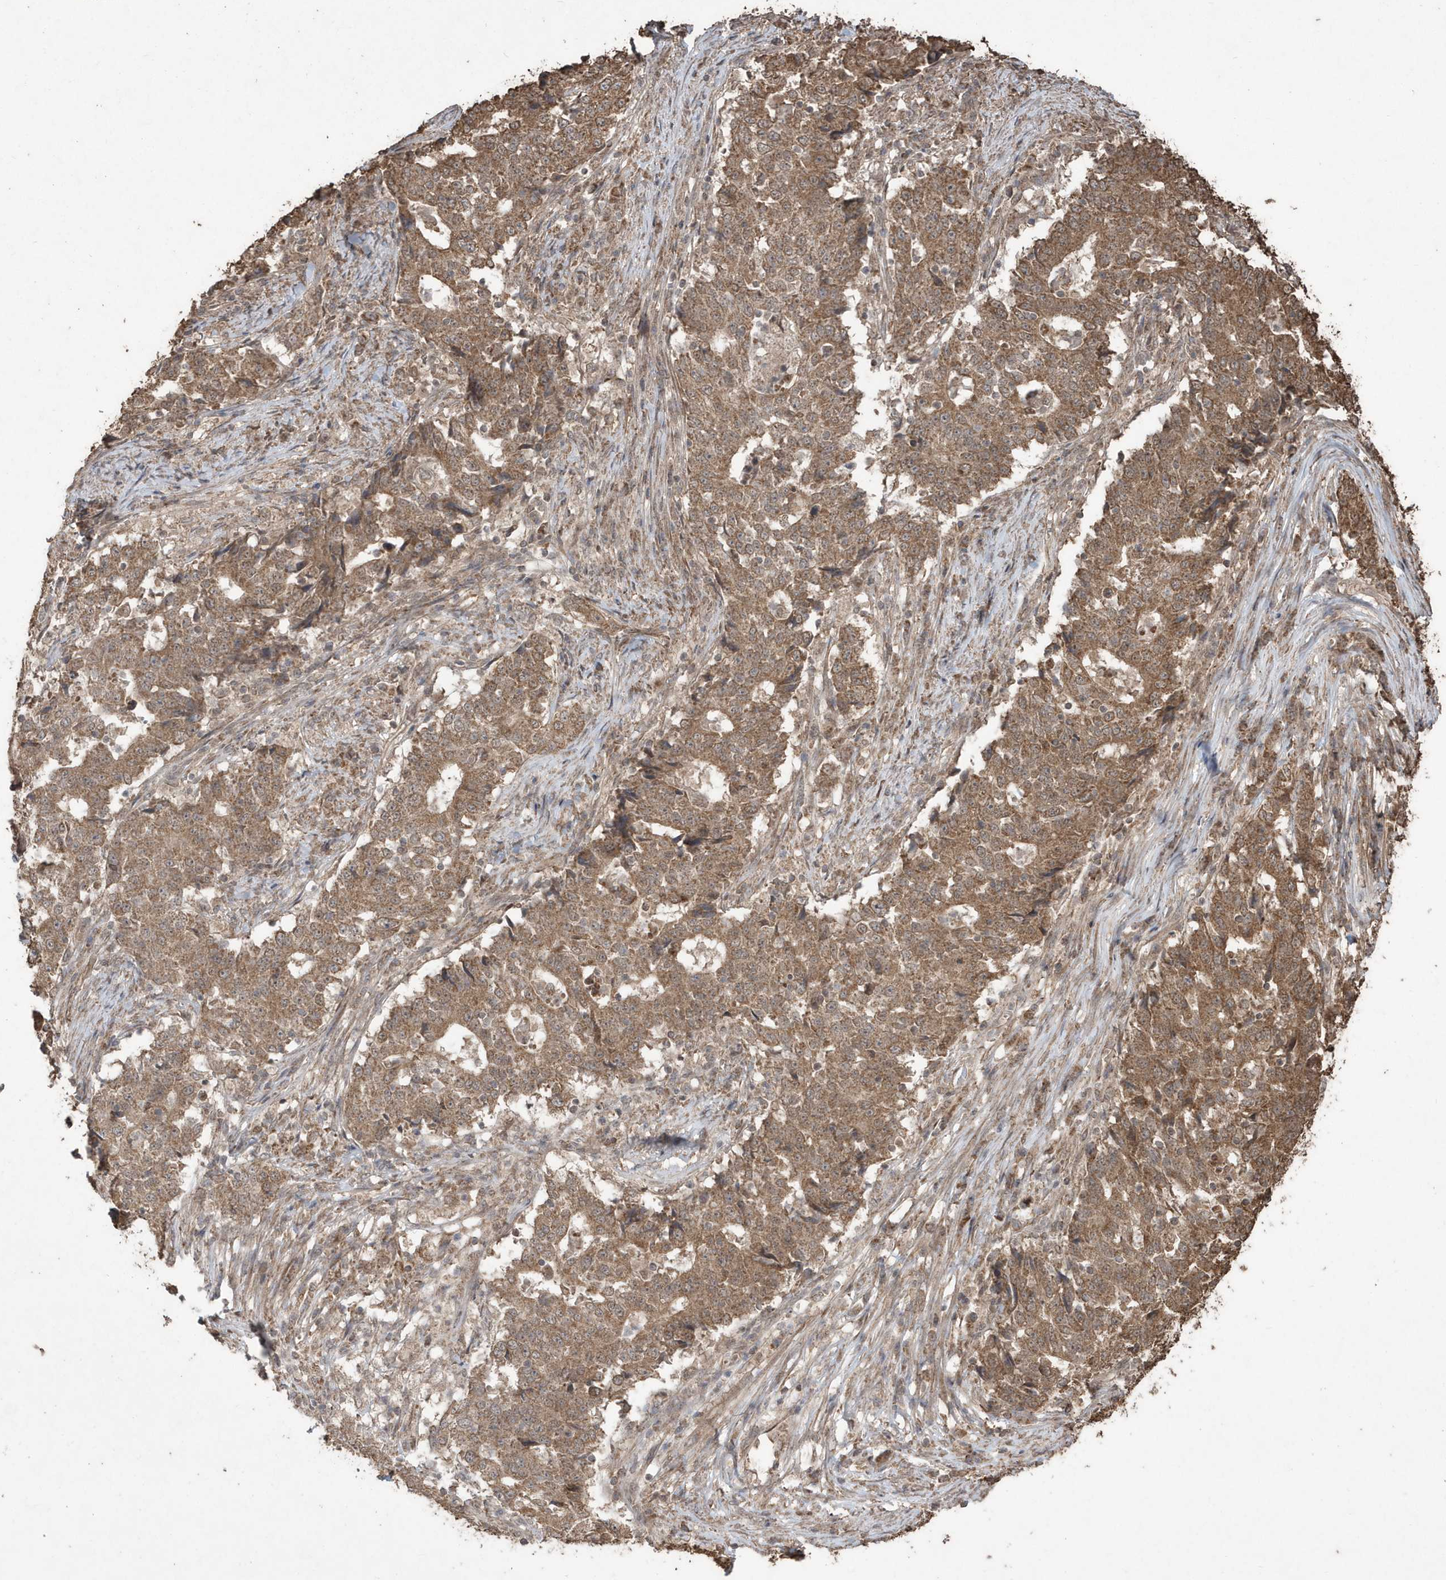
{"staining": {"intensity": "moderate", "quantity": ">75%", "location": "cytoplasmic/membranous"}, "tissue": "stomach cancer", "cell_type": "Tumor cells", "image_type": "cancer", "snomed": [{"axis": "morphology", "description": "Adenocarcinoma, NOS"}, {"axis": "topography", "description": "Stomach"}], "caption": "High-magnification brightfield microscopy of adenocarcinoma (stomach) stained with DAB (3,3'-diaminobenzidine) (brown) and counterstained with hematoxylin (blue). tumor cells exhibit moderate cytoplasmic/membranous expression is present in approximately>75% of cells.", "gene": "PAXBP1", "patient": {"sex": "male", "age": 59}}